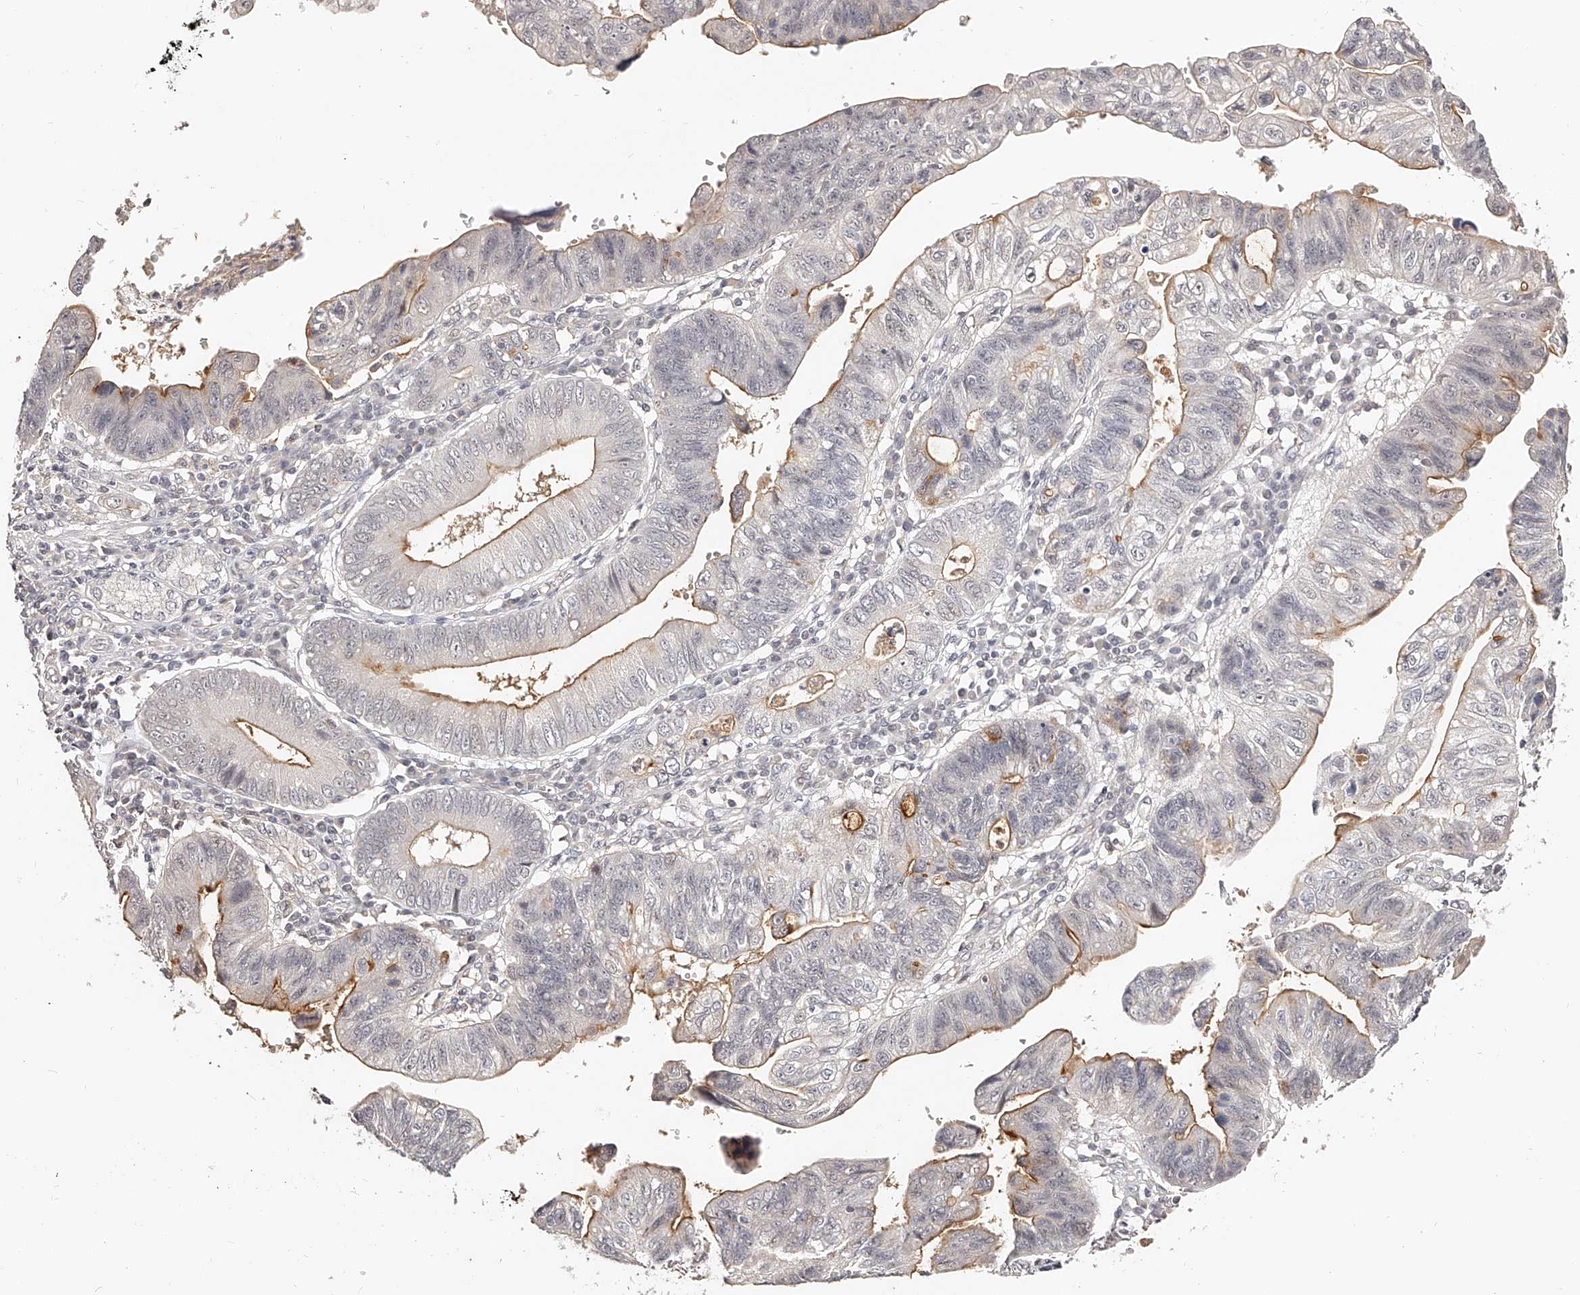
{"staining": {"intensity": "moderate", "quantity": "25%-75%", "location": "cytoplasmic/membranous"}, "tissue": "stomach cancer", "cell_type": "Tumor cells", "image_type": "cancer", "snomed": [{"axis": "morphology", "description": "Adenocarcinoma, NOS"}, {"axis": "topography", "description": "Stomach"}], "caption": "Adenocarcinoma (stomach) tissue displays moderate cytoplasmic/membranous positivity in approximately 25%-75% of tumor cells, visualized by immunohistochemistry.", "gene": "ZNF789", "patient": {"sex": "male", "age": 59}}